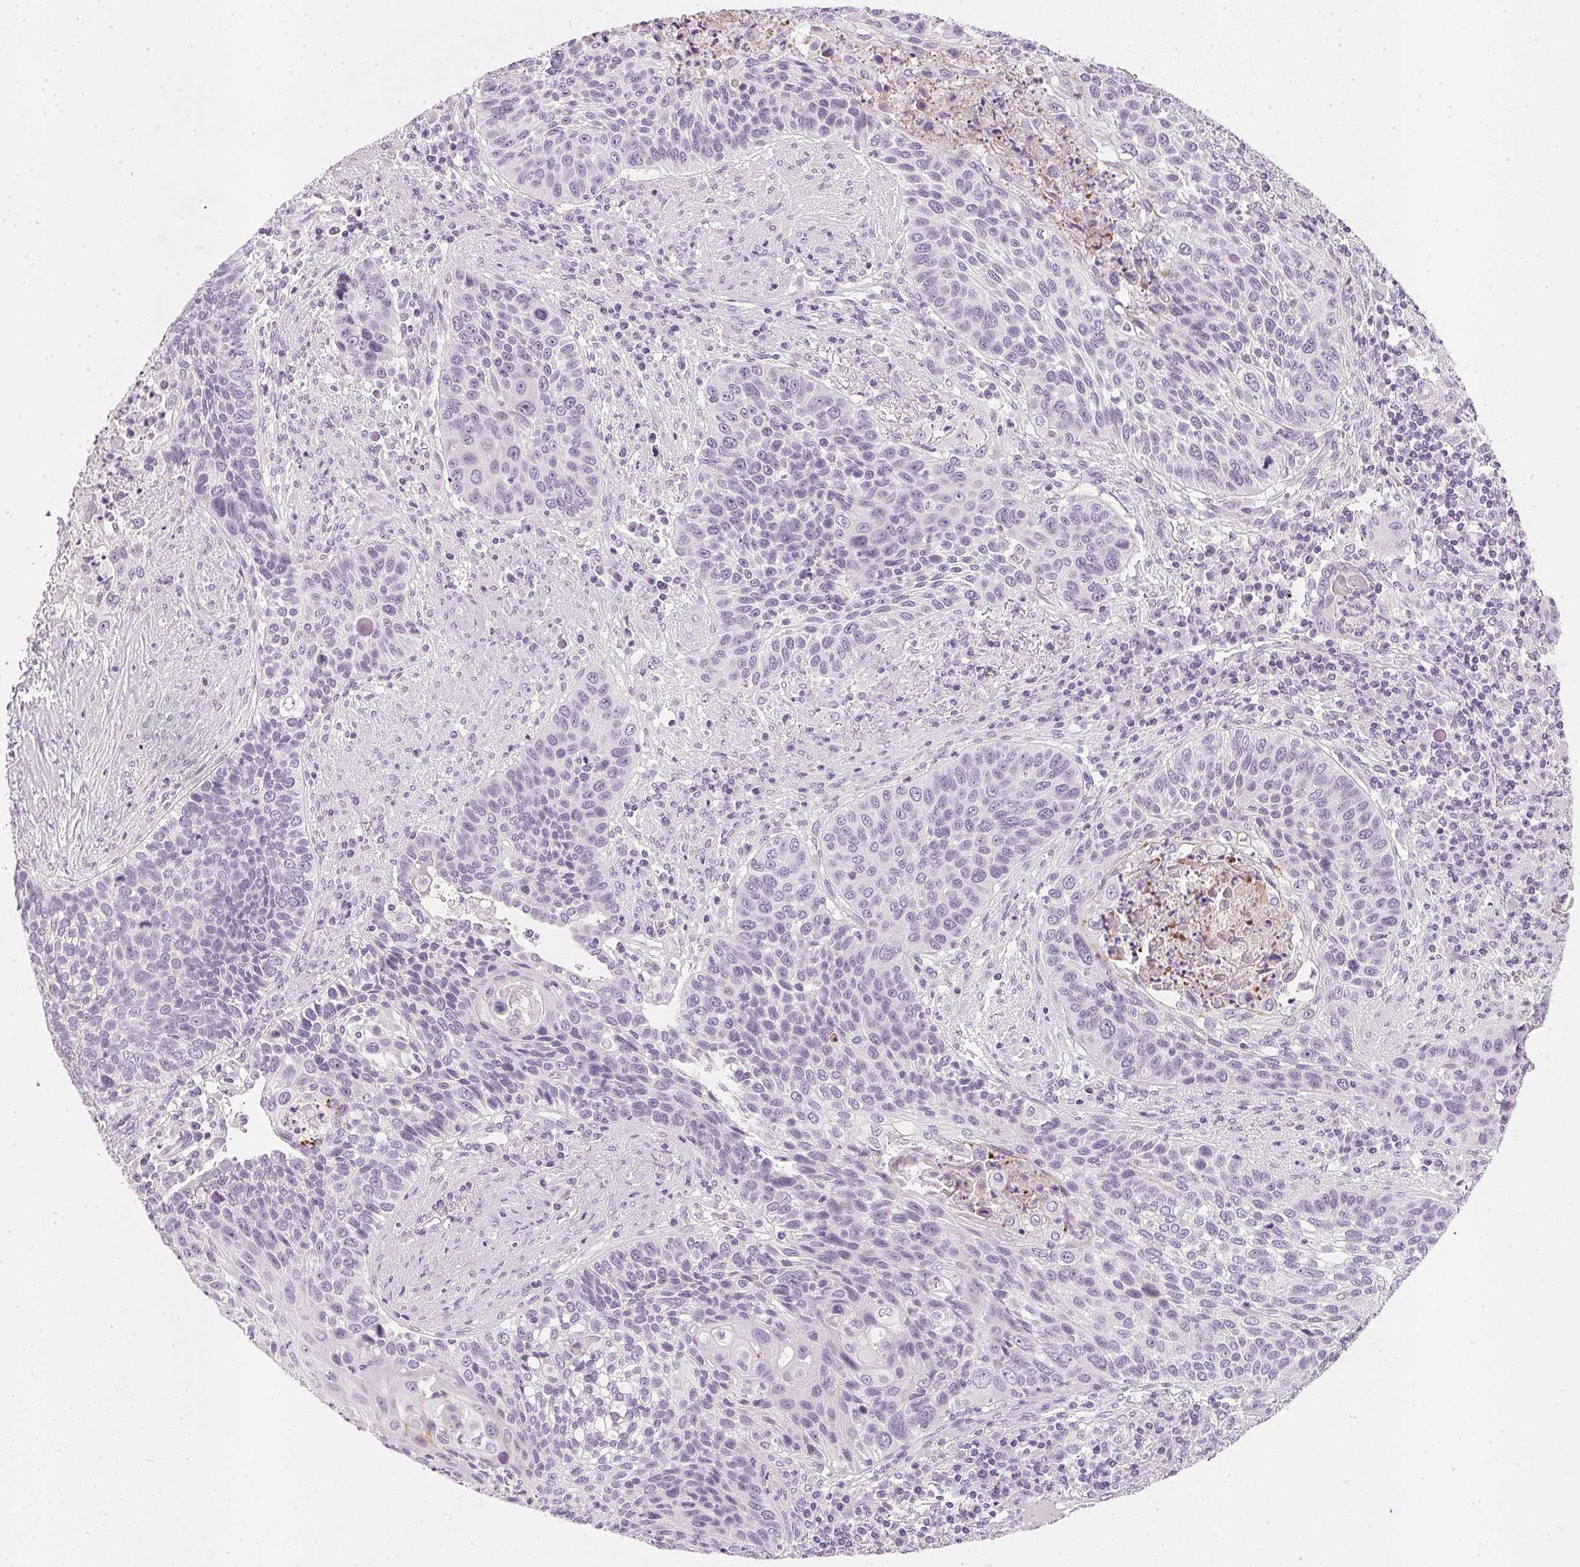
{"staining": {"intensity": "negative", "quantity": "none", "location": "none"}, "tissue": "lung cancer", "cell_type": "Tumor cells", "image_type": "cancer", "snomed": [{"axis": "morphology", "description": "Squamous cell carcinoma, NOS"}, {"axis": "morphology", "description": "Squamous cell carcinoma, metastatic, NOS"}, {"axis": "topography", "description": "Lung"}, {"axis": "topography", "description": "Pleura, NOS"}], "caption": "A high-resolution image shows immunohistochemistry staining of lung metastatic squamous cell carcinoma, which shows no significant expression in tumor cells.", "gene": "CHST4", "patient": {"sex": "male", "age": 72}}